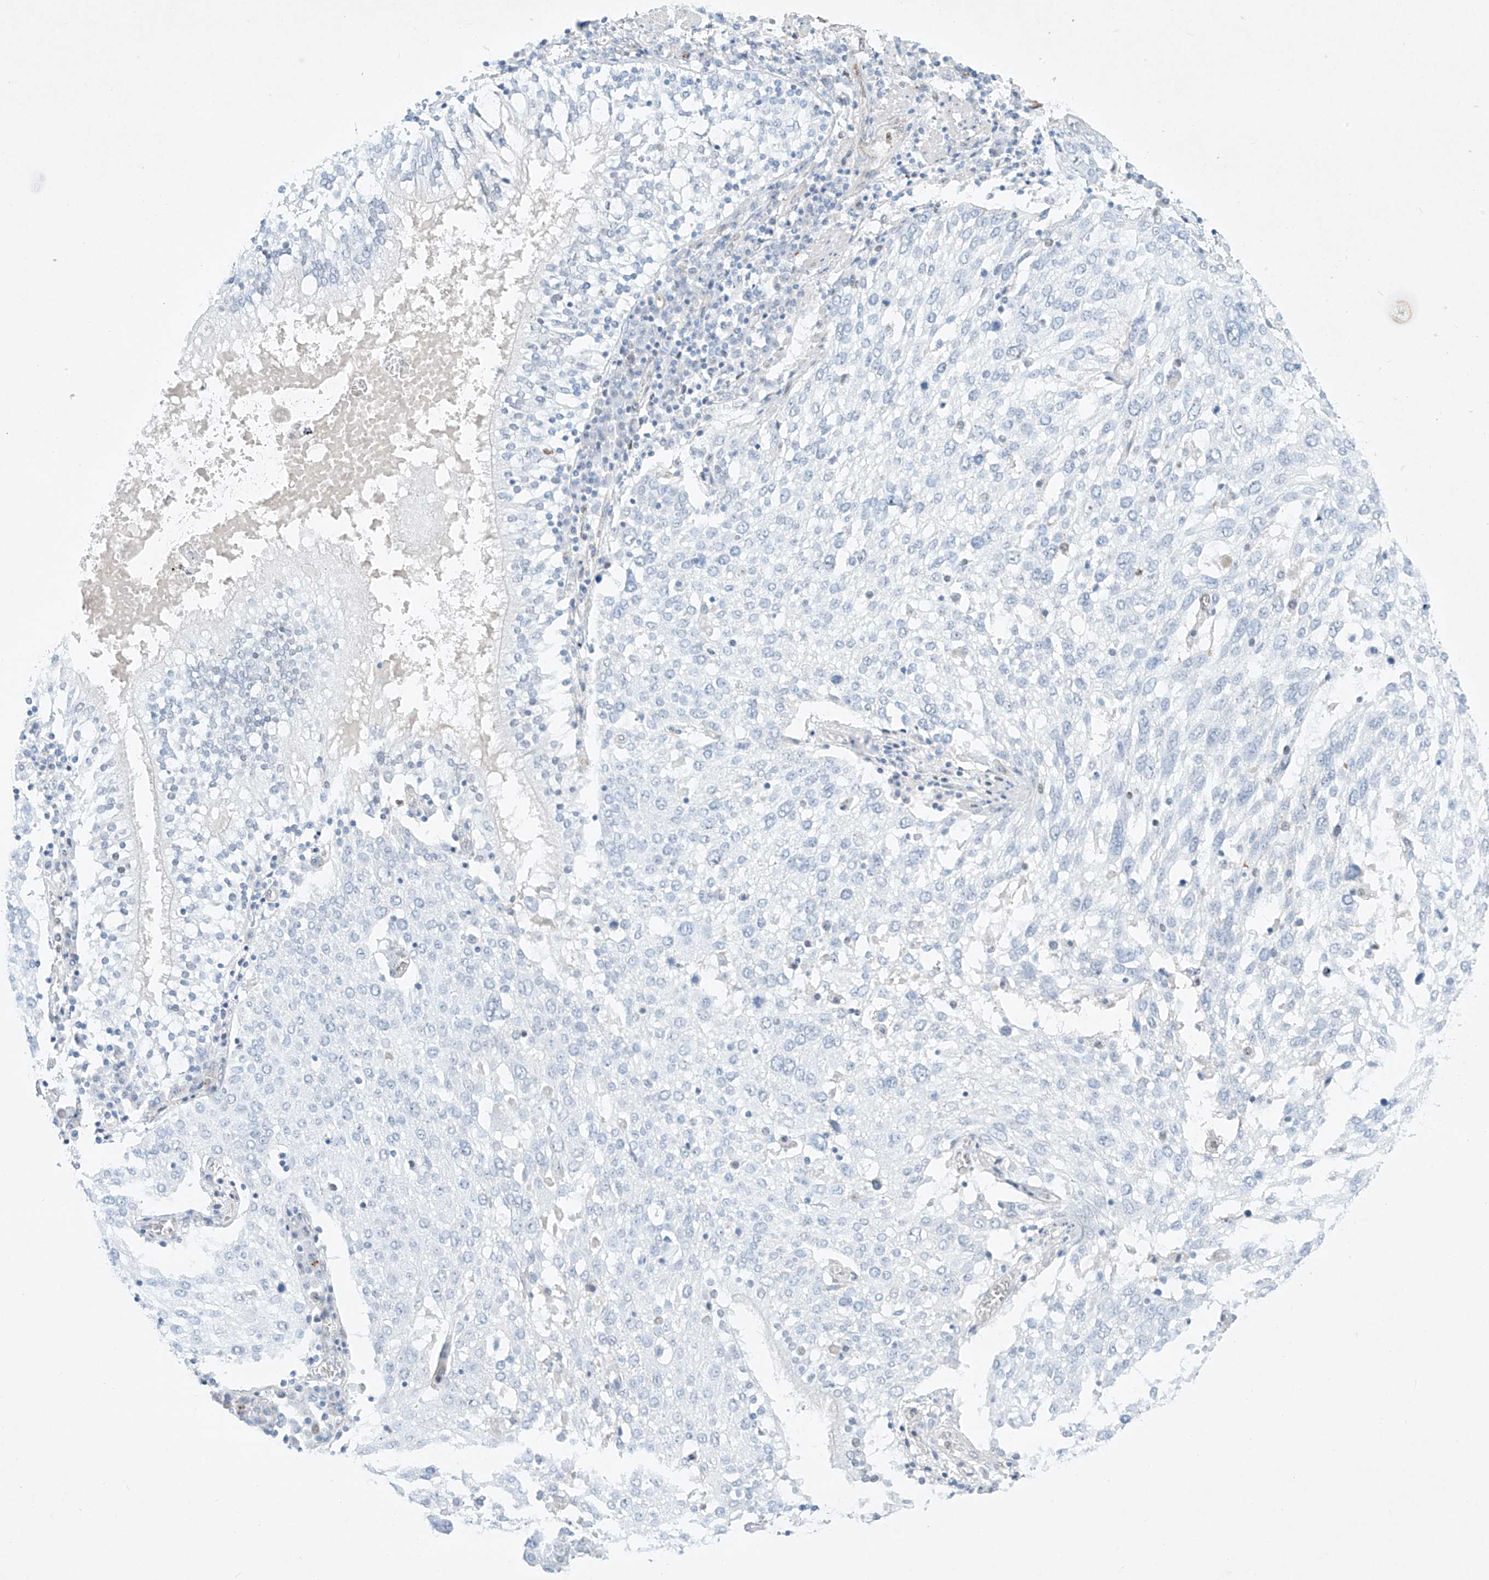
{"staining": {"intensity": "negative", "quantity": "none", "location": "none"}, "tissue": "lung cancer", "cell_type": "Tumor cells", "image_type": "cancer", "snomed": [{"axis": "morphology", "description": "Squamous cell carcinoma, NOS"}, {"axis": "topography", "description": "Lung"}], "caption": "Tumor cells are negative for protein expression in human squamous cell carcinoma (lung).", "gene": "REEP2", "patient": {"sex": "male", "age": 65}}